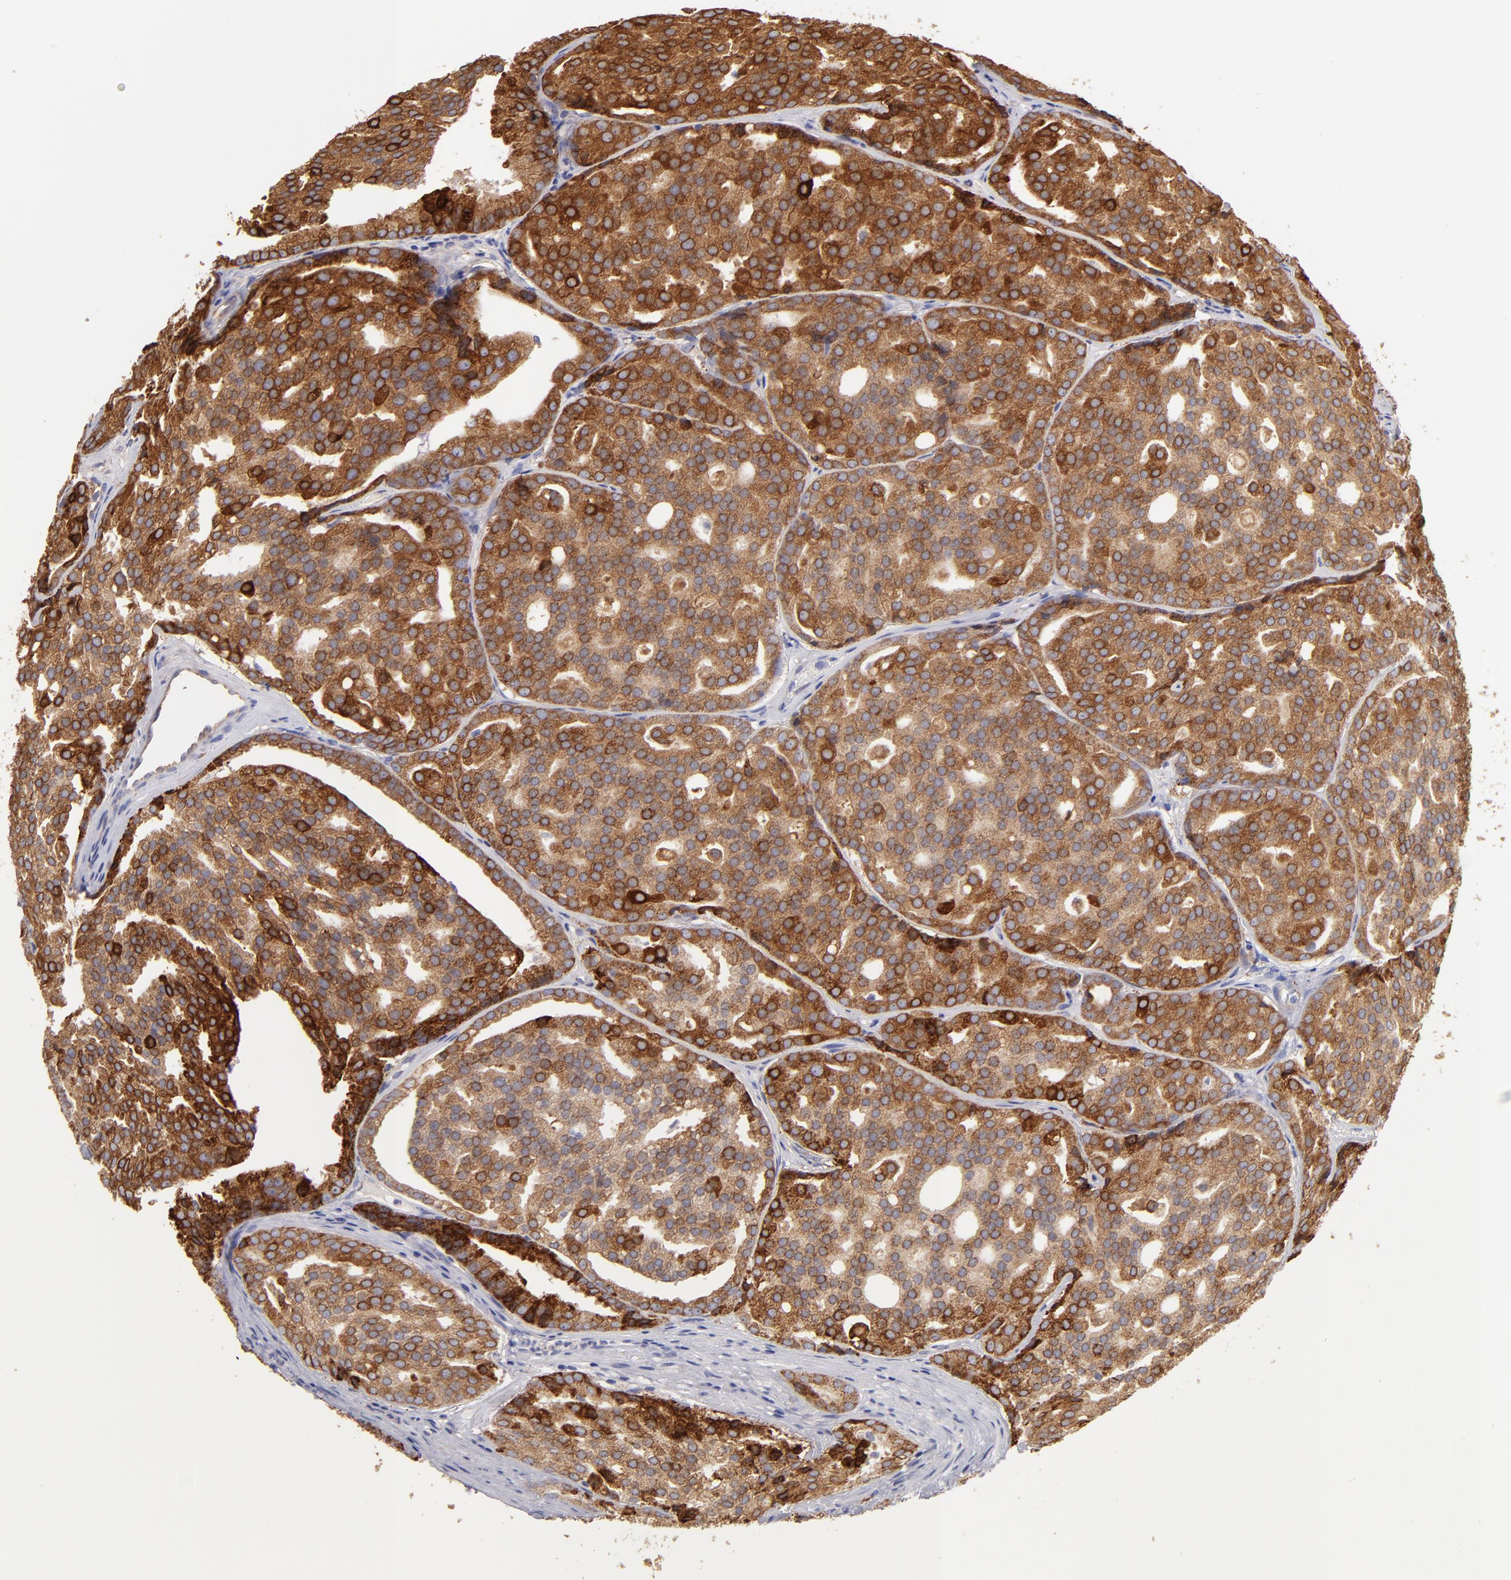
{"staining": {"intensity": "strong", "quantity": ">75%", "location": "cytoplasmic/membranous"}, "tissue": "prostate cancer", "cell_type": "Tumor cells", "image_type": "cancer", "snomed": [{"axis": "morphology", "description": "Adenocarcinoma, High grade"}, {"axis": "topography", "description": "Prostate"}], "caption": "The immunohistochemical stain labels strong cytoplasmic/membranous expression in tumor cells of prostate cancer (adenocarcinoma (high-grade)) tissue.", "gene": "ENTPD5", "patient": {"sex": "male", "age": 64}}